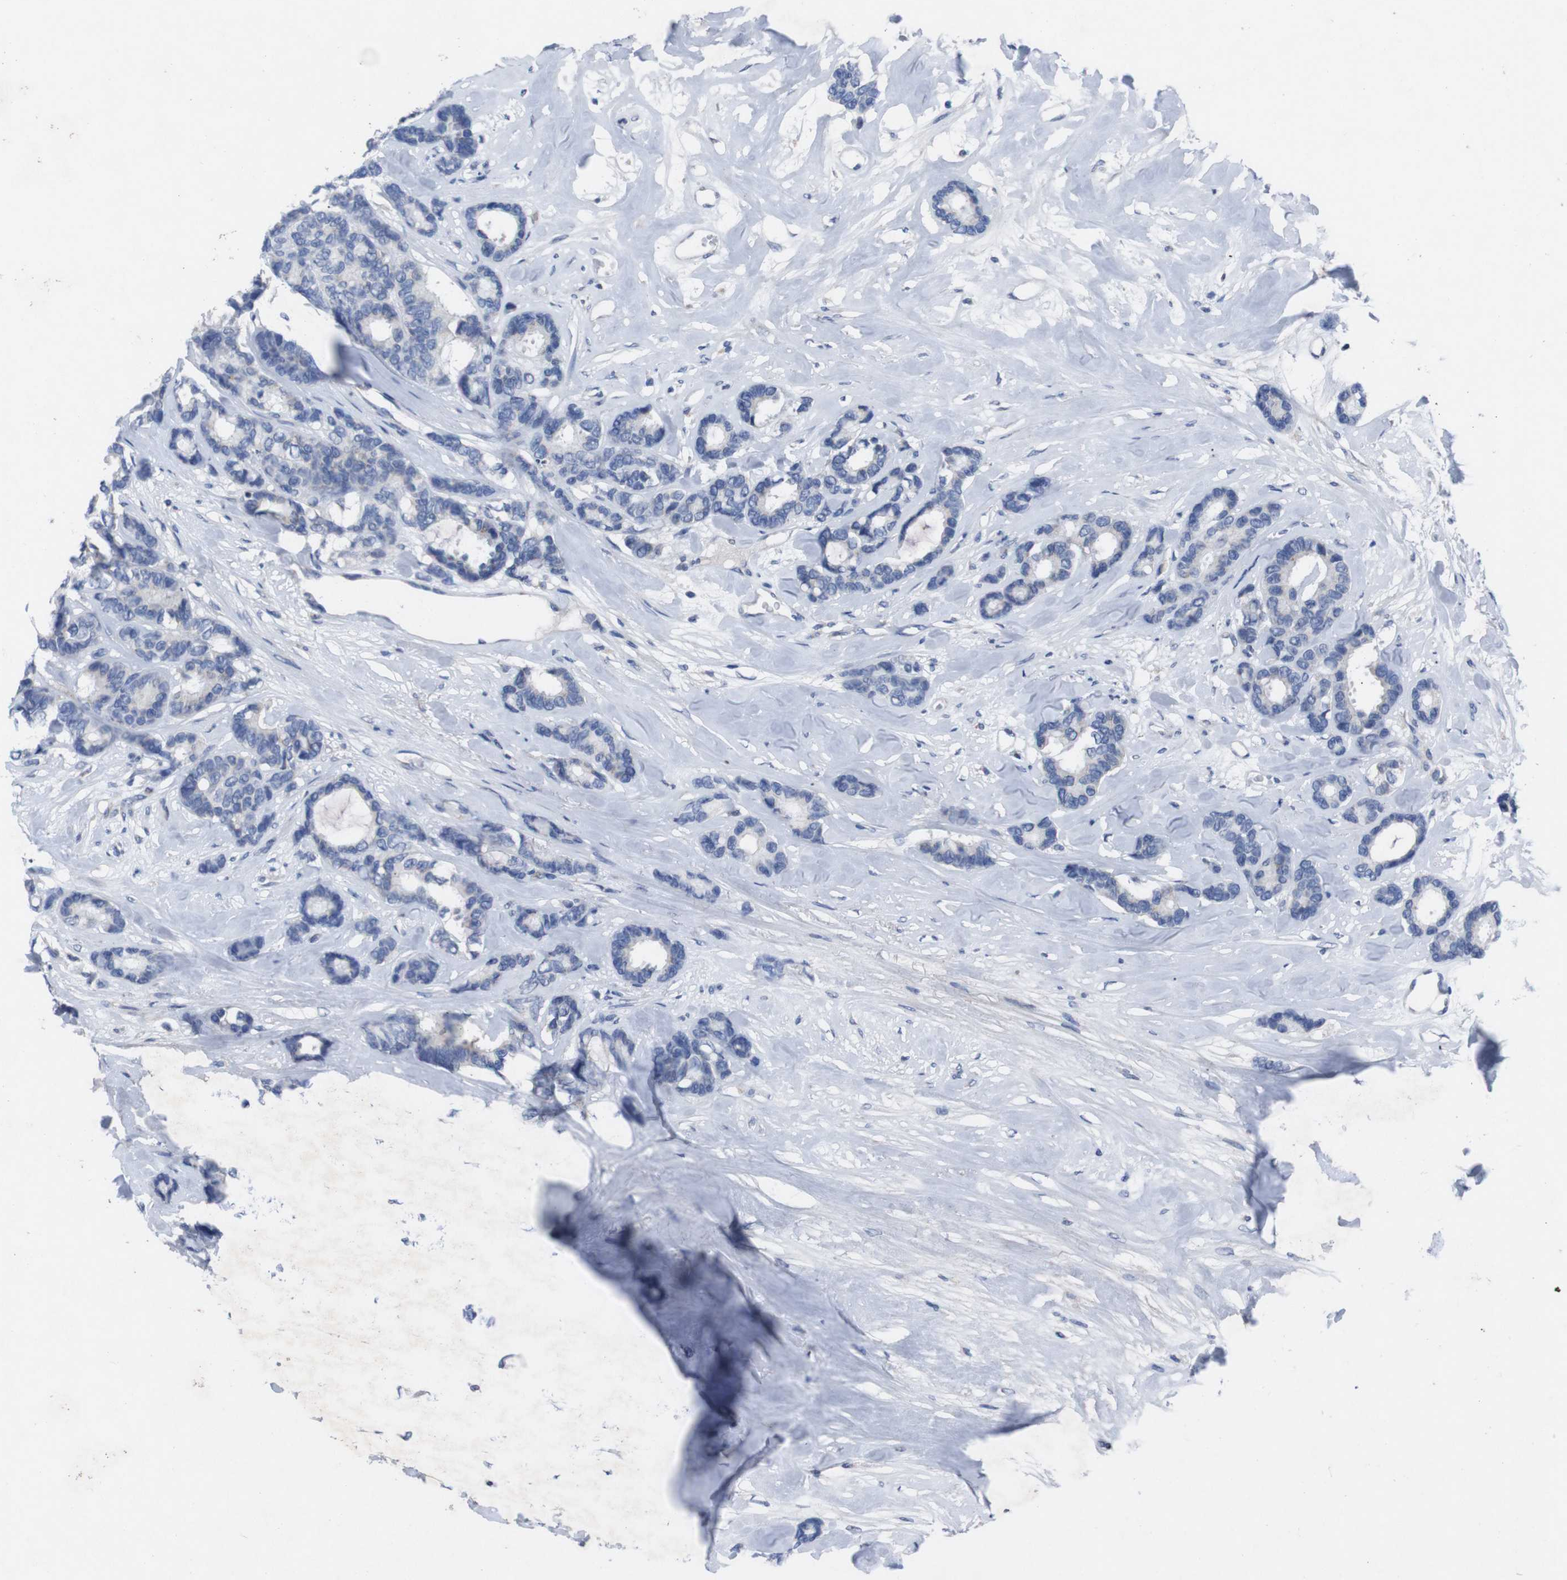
{"staining": {"intensity": "negative", "quantity": "none", "location": "none"}, "tissue": "breast cancer", "cell_type": "Tumor cells", "image_type": "cancer", "snomed": [{"axis": "morphology", "description": "Duct carcinoma"}, {"axis": "topography", "description": "Breast"}], "caption": "The photomicrograph demonstrates no significant positivity in tumor cells of breast cancer (infiltrating ductal carcinoma).", "gene": "IRF4", "patient": {"sex": "female", "age": 87}}